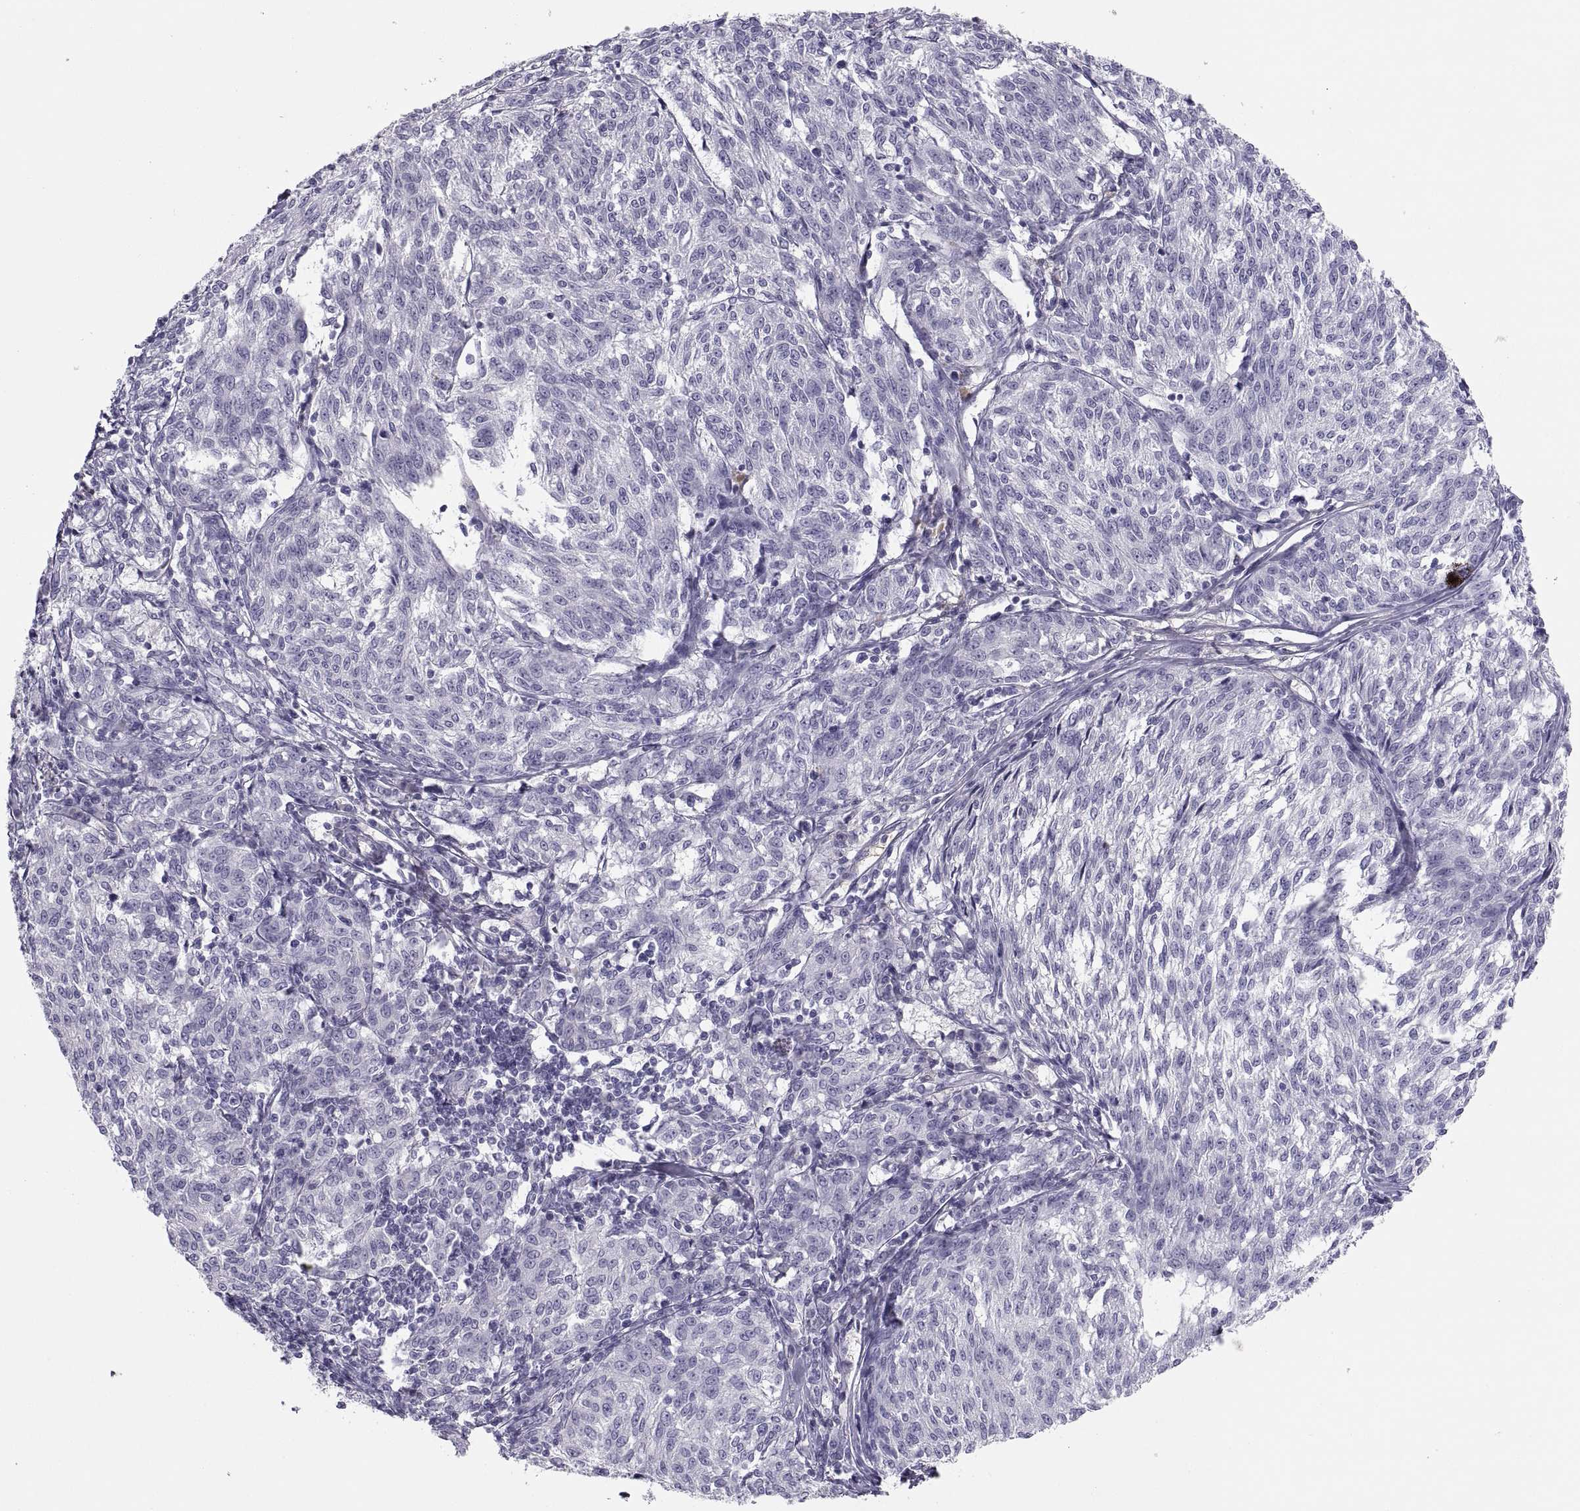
{"staining": {"intensity": "negative", "quantity": "none", "location": "none"}, "tissue": "melanoma", "cell_type": "Tumor cells", "image_type": "cancer", "snomed": [{"axis": "morphology", "description": "Malignant melanoma, NOS"}, {"axis": "topography", "description": "Skin"}], "caption": "IHC micrograph of human melanoma stained for a protein (brown), which shows no expression in tumor cells.", "gene": "MAGEB2", "patient": {"sex": "female", "age": 72}}